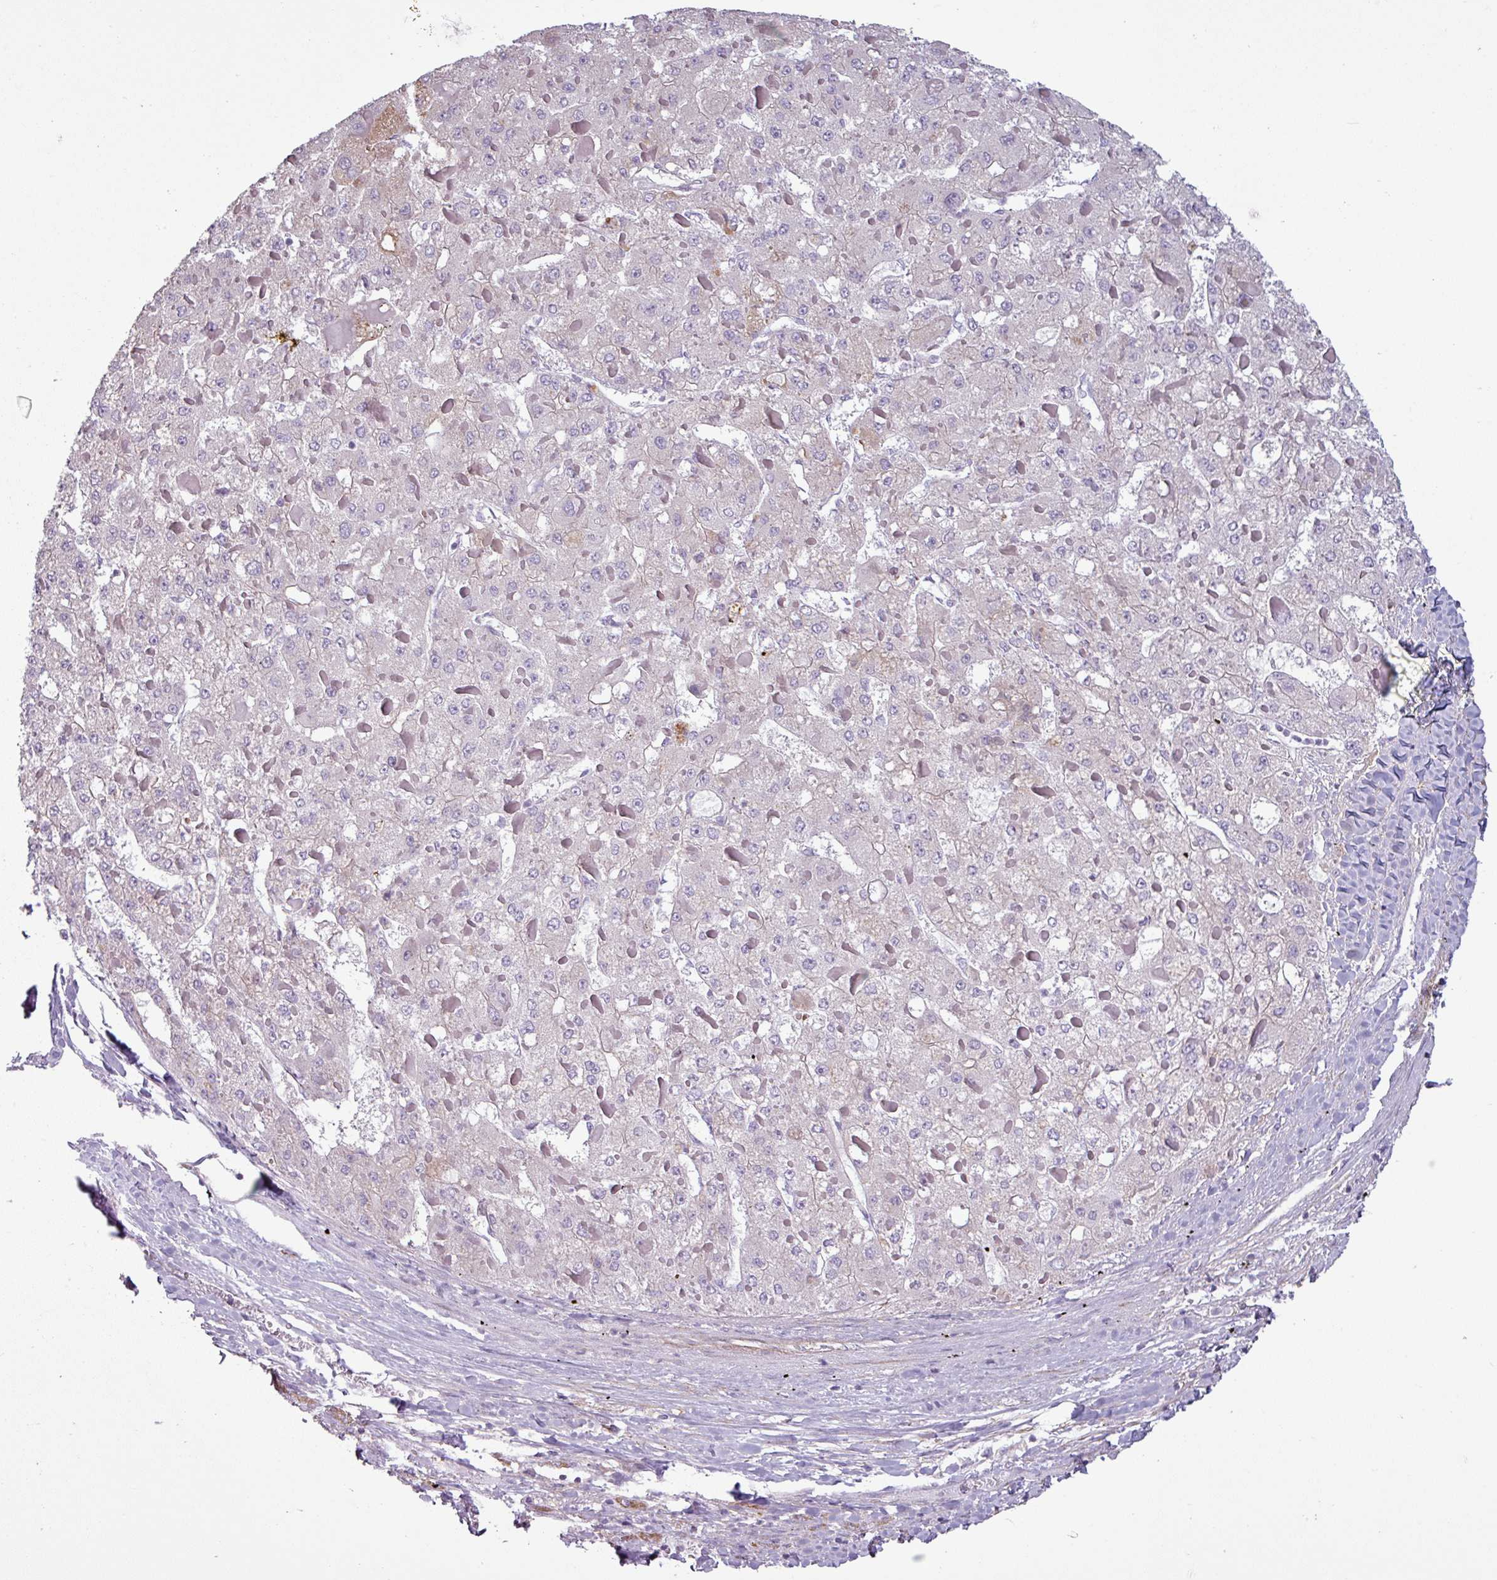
{"staining": {"intensity": "weak", "quantity": "25%-75%", "location": "cytoplasmic/membranous"}, "tissue": "liver cancer", "cell_type": "Tumor cells", "image_type": "cancer", "snomed": [{"axis": "morphology", "description": "Carcinoma, Hepatocellular, NOS"}, {"axis": "topography", "description": "Liver"}], "caption": "Liver cancer (hepatocellular carcinoma) stained with a brown dye demonstrates weak cytoplasmic/membranous positive expression in about 25%-75% of tumor cells.", "gene": "BTN2A2", "patient": {"sex": "female", "age": 73}}